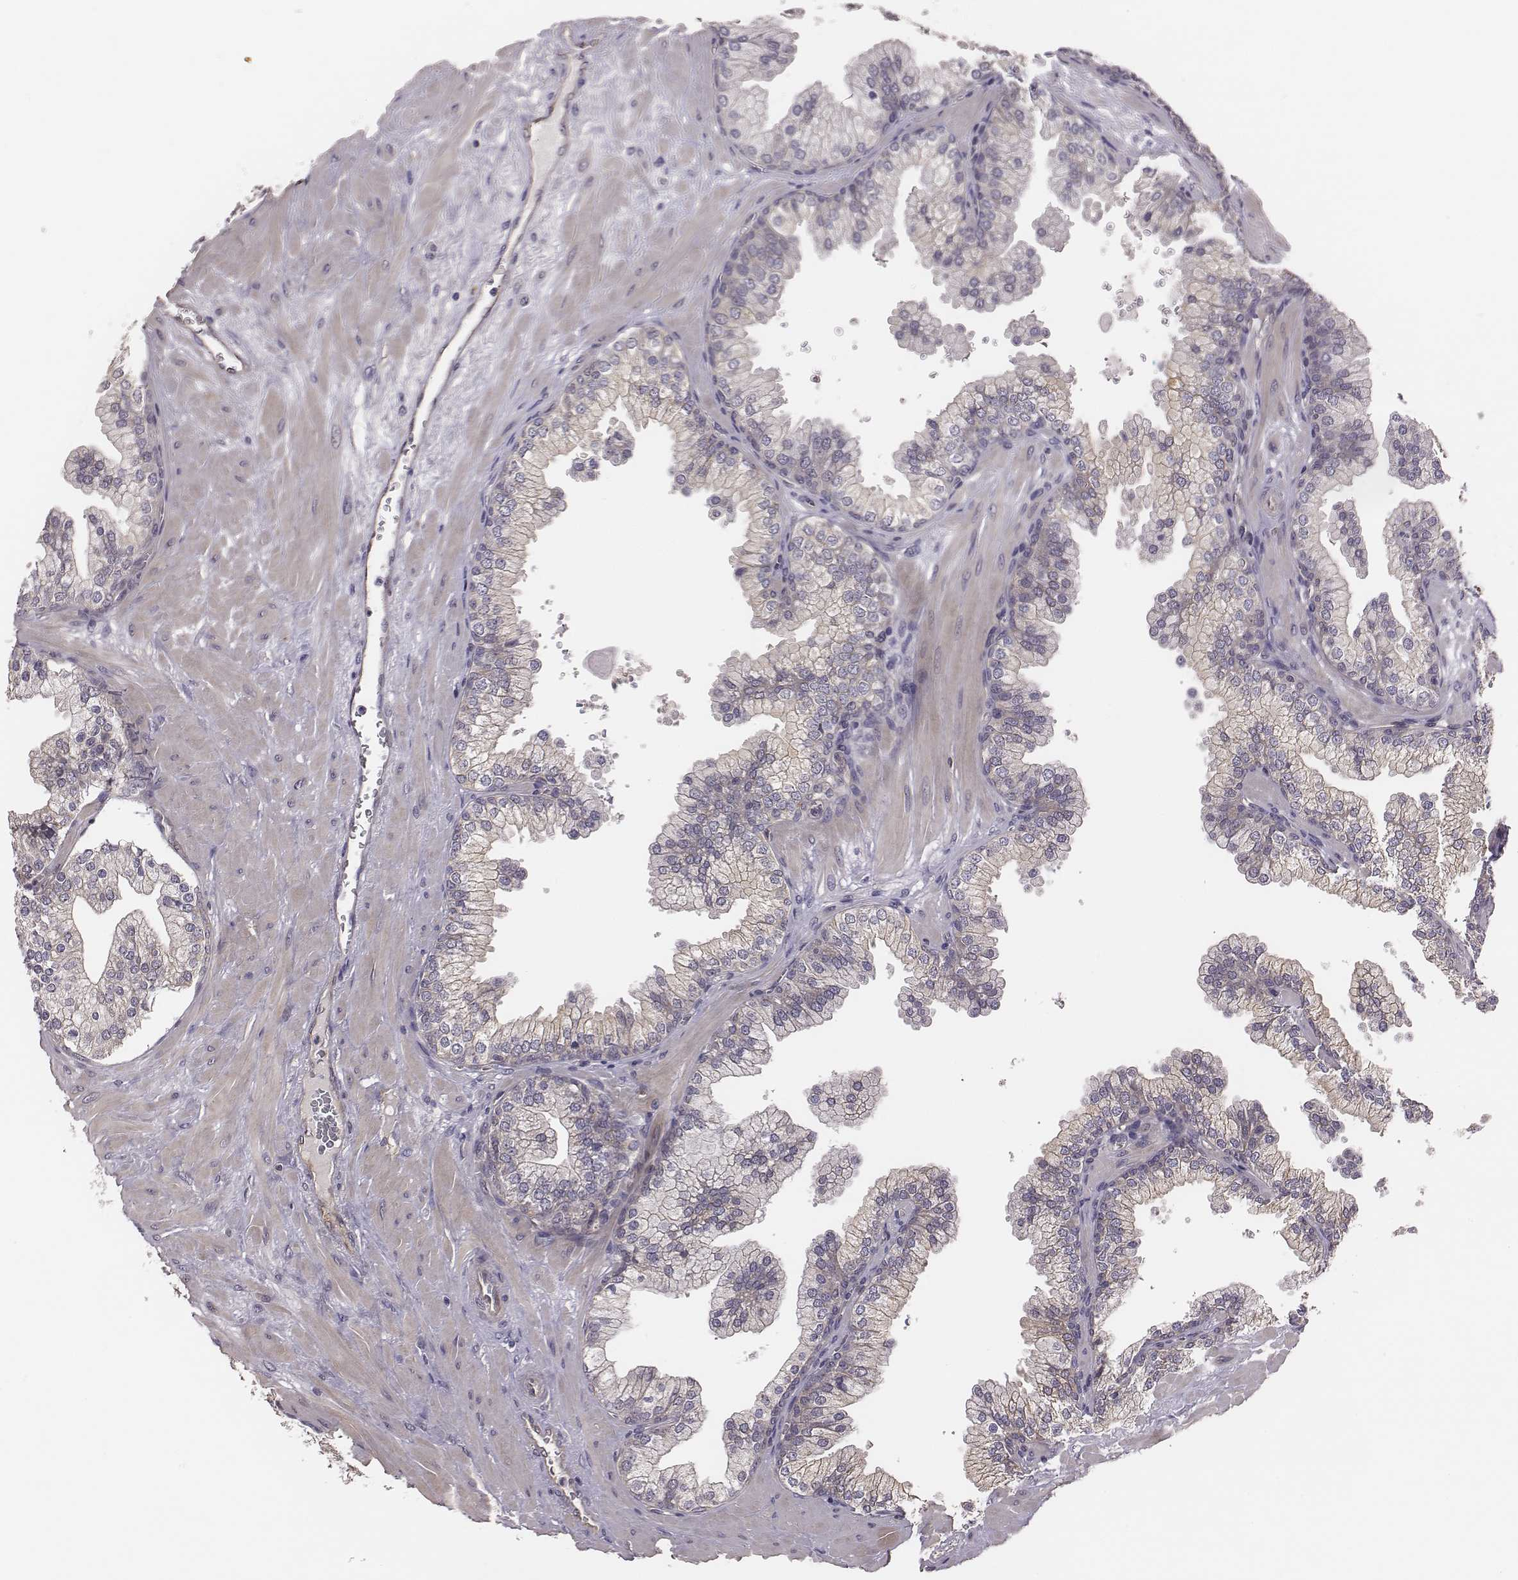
{"staining": {"intensity": "moderate", "quantity": "<25%", "location": "cytoplasmic/membranous"}, "tissue": "prostate", "cell_type": "Glandular cells", "image_type": "normal", "snomed": [{"axis": "morphology", "description": "Normal tissue, NOS"}, {"axis": "topography", "description": "Prostate"}, {"axis": "topography", "description": "Peripheral nerve tissue"}], "caption": "The image displays staining of normal prostate, revealing moderate cytoplasmic/membranous protein expression (brown color) within glandular cells. The staining is performed using DAB brown chromogen to label protein expression. The nuclei are counter-stained blue using hematoxylin.", "gene": "SCARF1", "patient": {"sex": "male", "age": 61}}